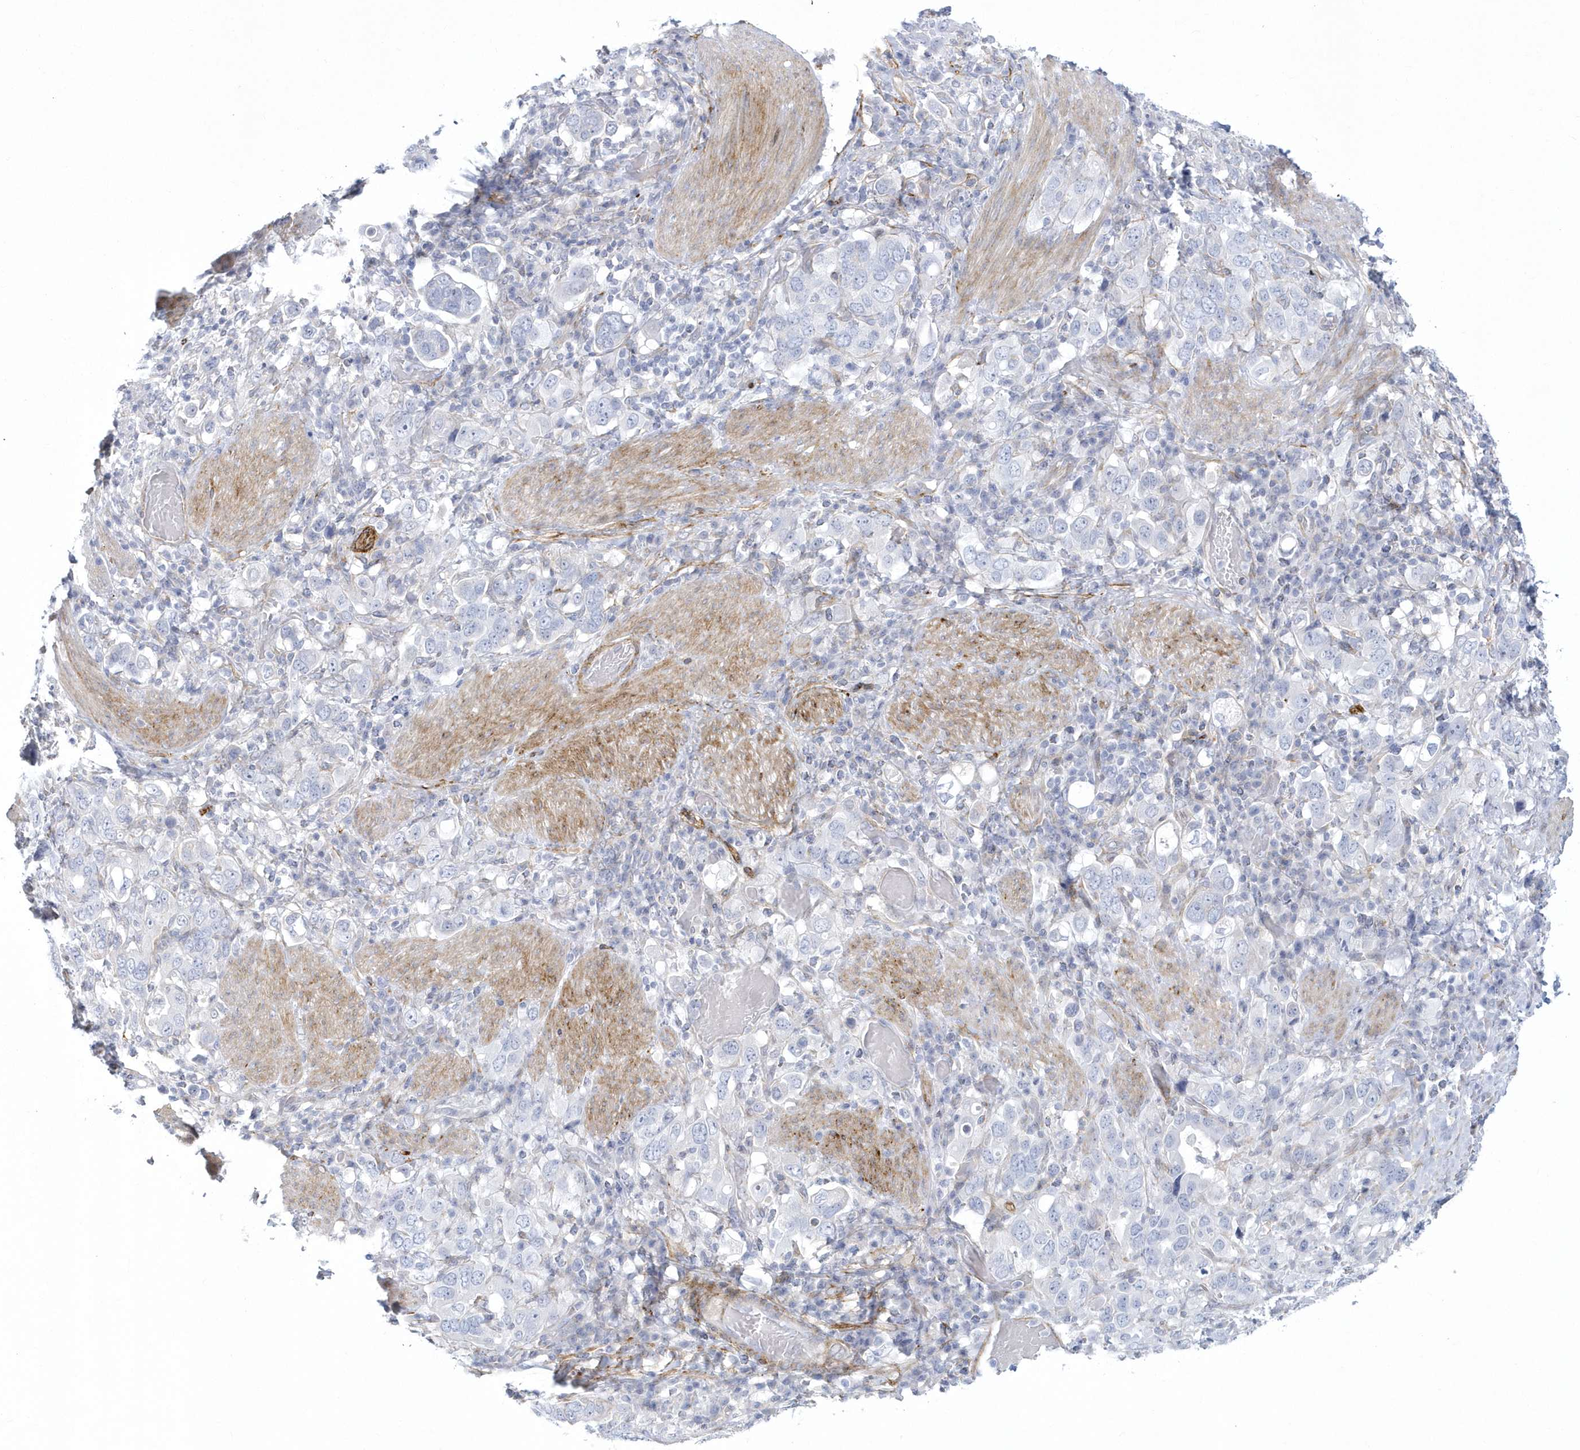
{"staining": {"intensity": "negative", "quantity": "none", "location": "none"}, "tissue": "stomach cancer", "cell_type": "Tumor cells", "image_type": "cancer", "snomed": [{"axis": "morphology", "description": "Adenocarcinoma, NOS"}, {"axis": "topography", "description": "Stomach, upper"}], "caption": "Photomicrograph shows no protein expression in tumor cells of stomach adenocarcinoma tissue.", "gene": "WDR27", "patient": {"sex": "male", "age": 62}}